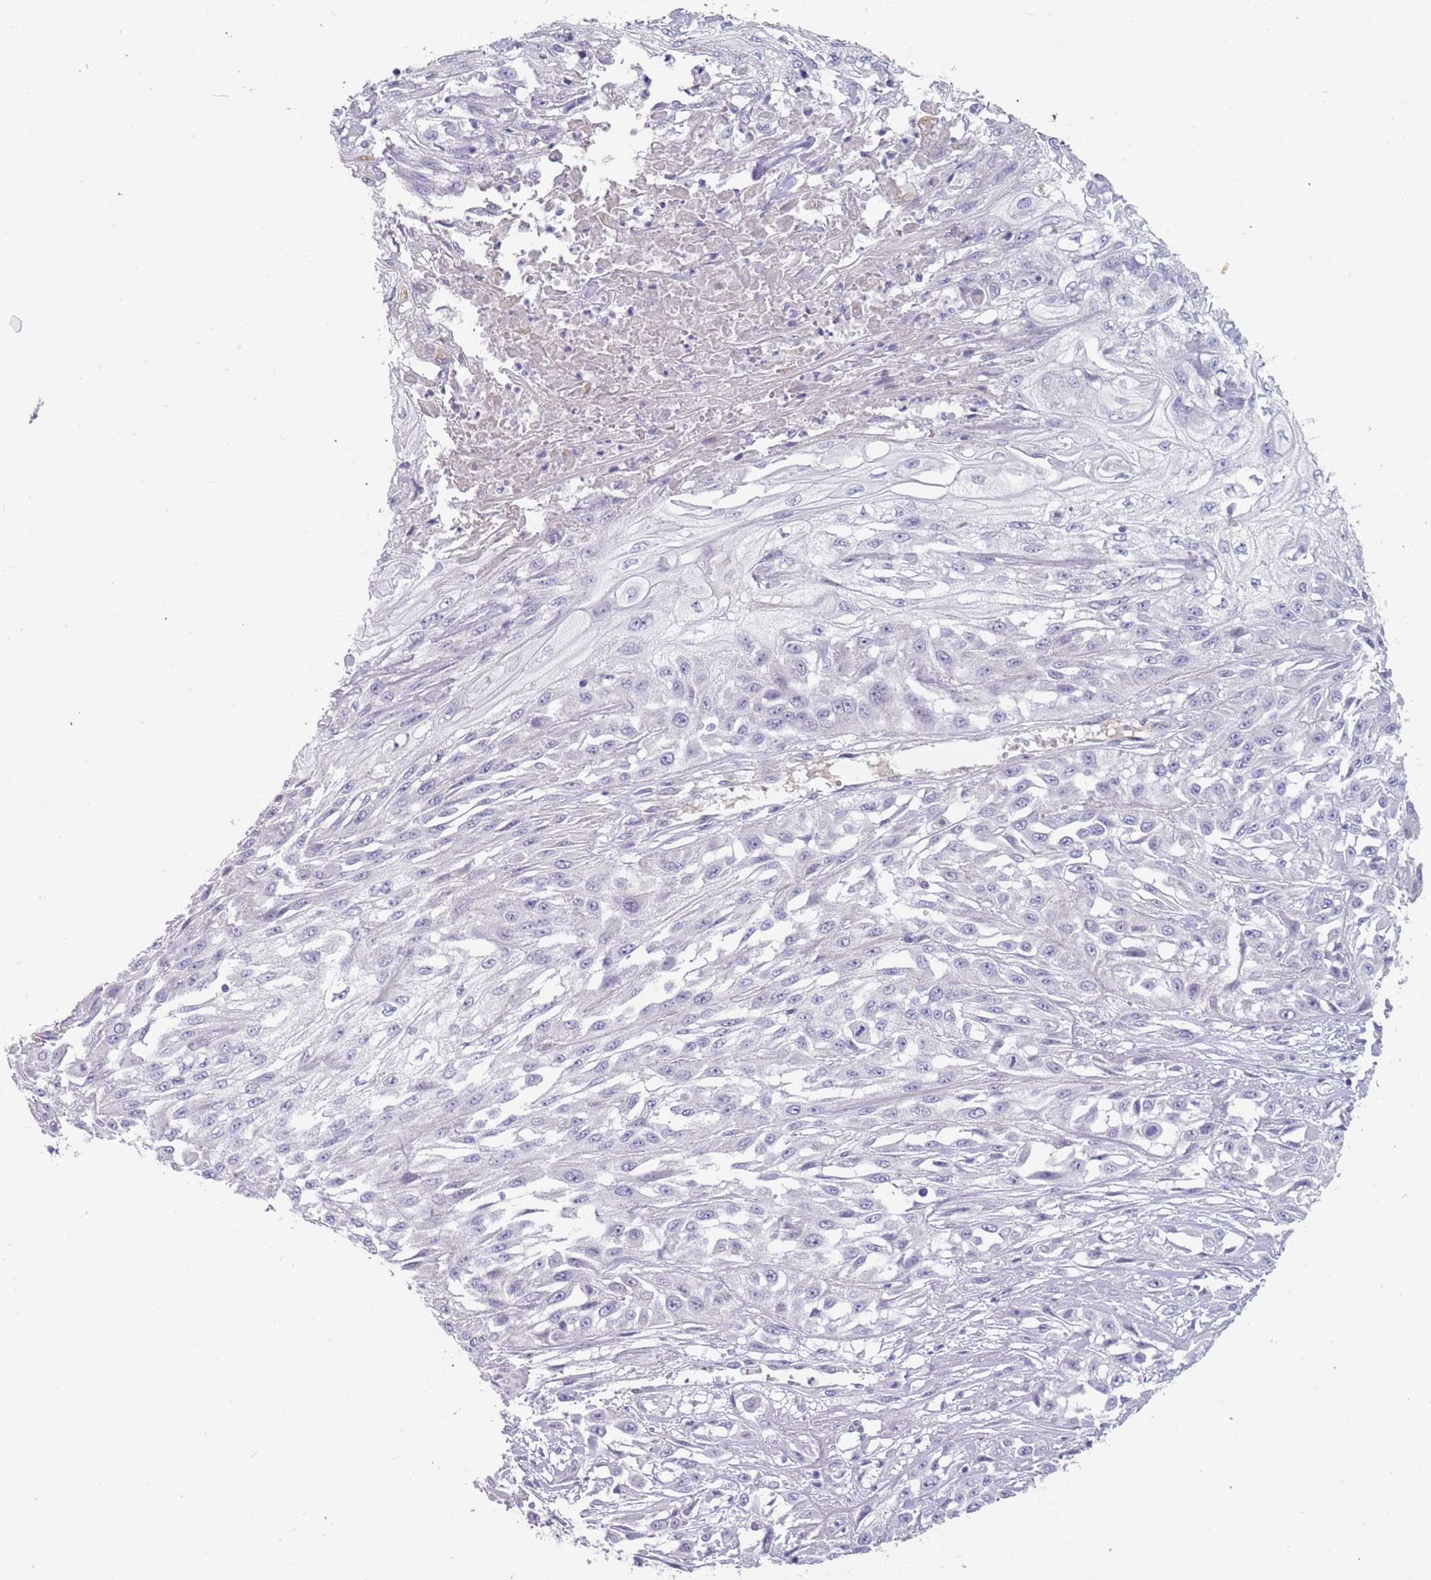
{"staining": {"intensity": "negative", "quantity": "none", "location": "none"}, "tissue": "skin cancer", "cell_type": "Tumor cells", "image_type": "cancer", "snomed": [{"axis": "morphology", "description": "Squamous cell carcinoma, NOS"}, {"axis": "morphology", "description": "Squamous cell carcinoma, metastatic, NOS"}, {"axis": "topography", "description": "Skin"}, {"axis": "topography", "description": "Lymph node"}], "caption": "Human skin cancer stained for a protein using immunohistochemistry demonstrates no positivity in tumor cells.", "gene": "DDX4", "patient": {"sex": "male", "age": 75}}